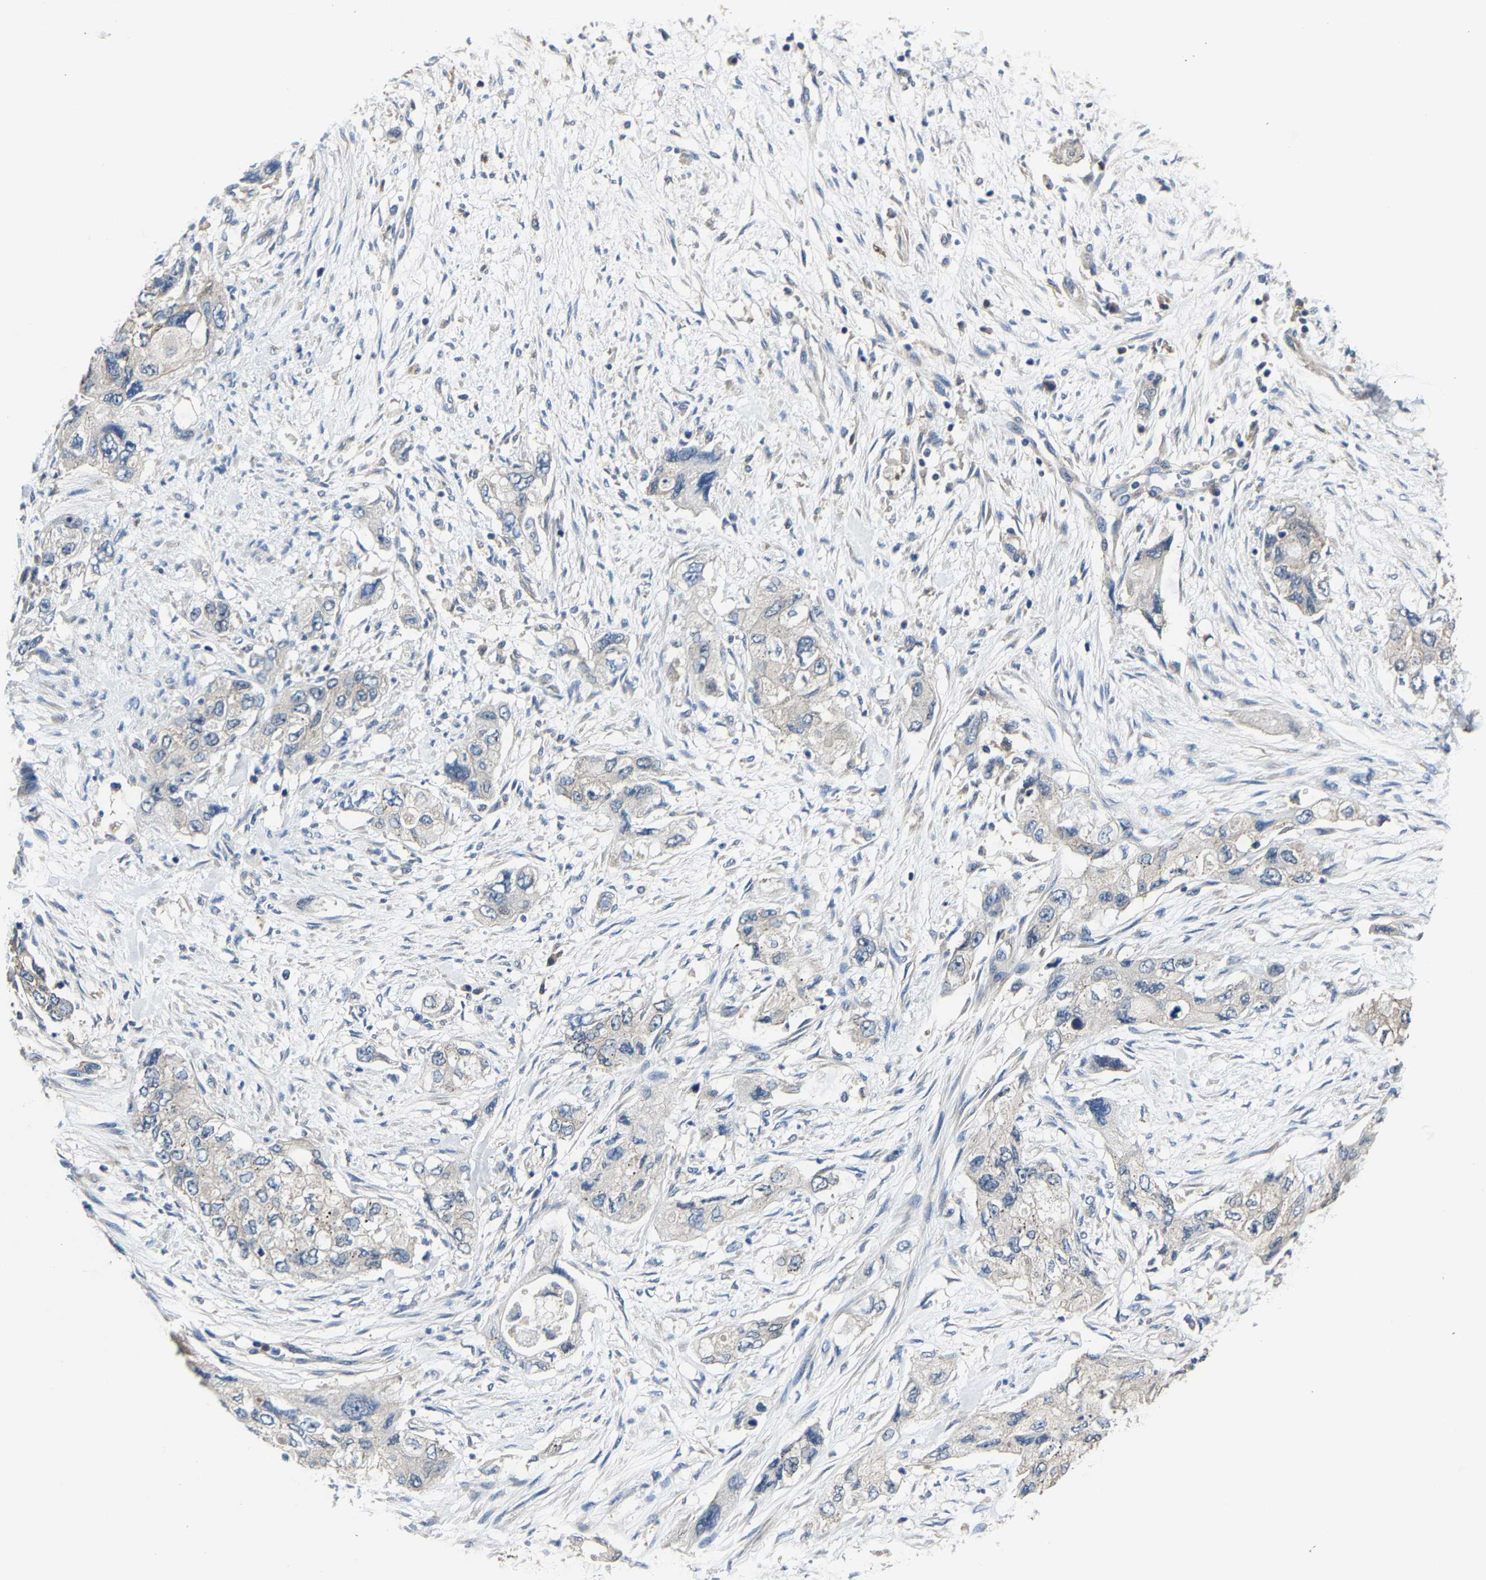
{"staining": {"intensity": "negative", "quantity": "none", "location": "none"}, "tissue": "pancreatic cancer", "cell_type": "Tumor cells", "image_type": "cancer", "snomed": [{"axis": "morphology", "description": "Adenocarcinoma, NOS"}, {"axis": "topography", "description": "Pancreas"}], "caption": "A high-resolution photomicrograph shows IHC staining of adenocarcinoma (pancreatic), which reveals no significant expression in tumor cells.", "gene": "STRBP", "patient": {"sex": "female", "age": 73}}